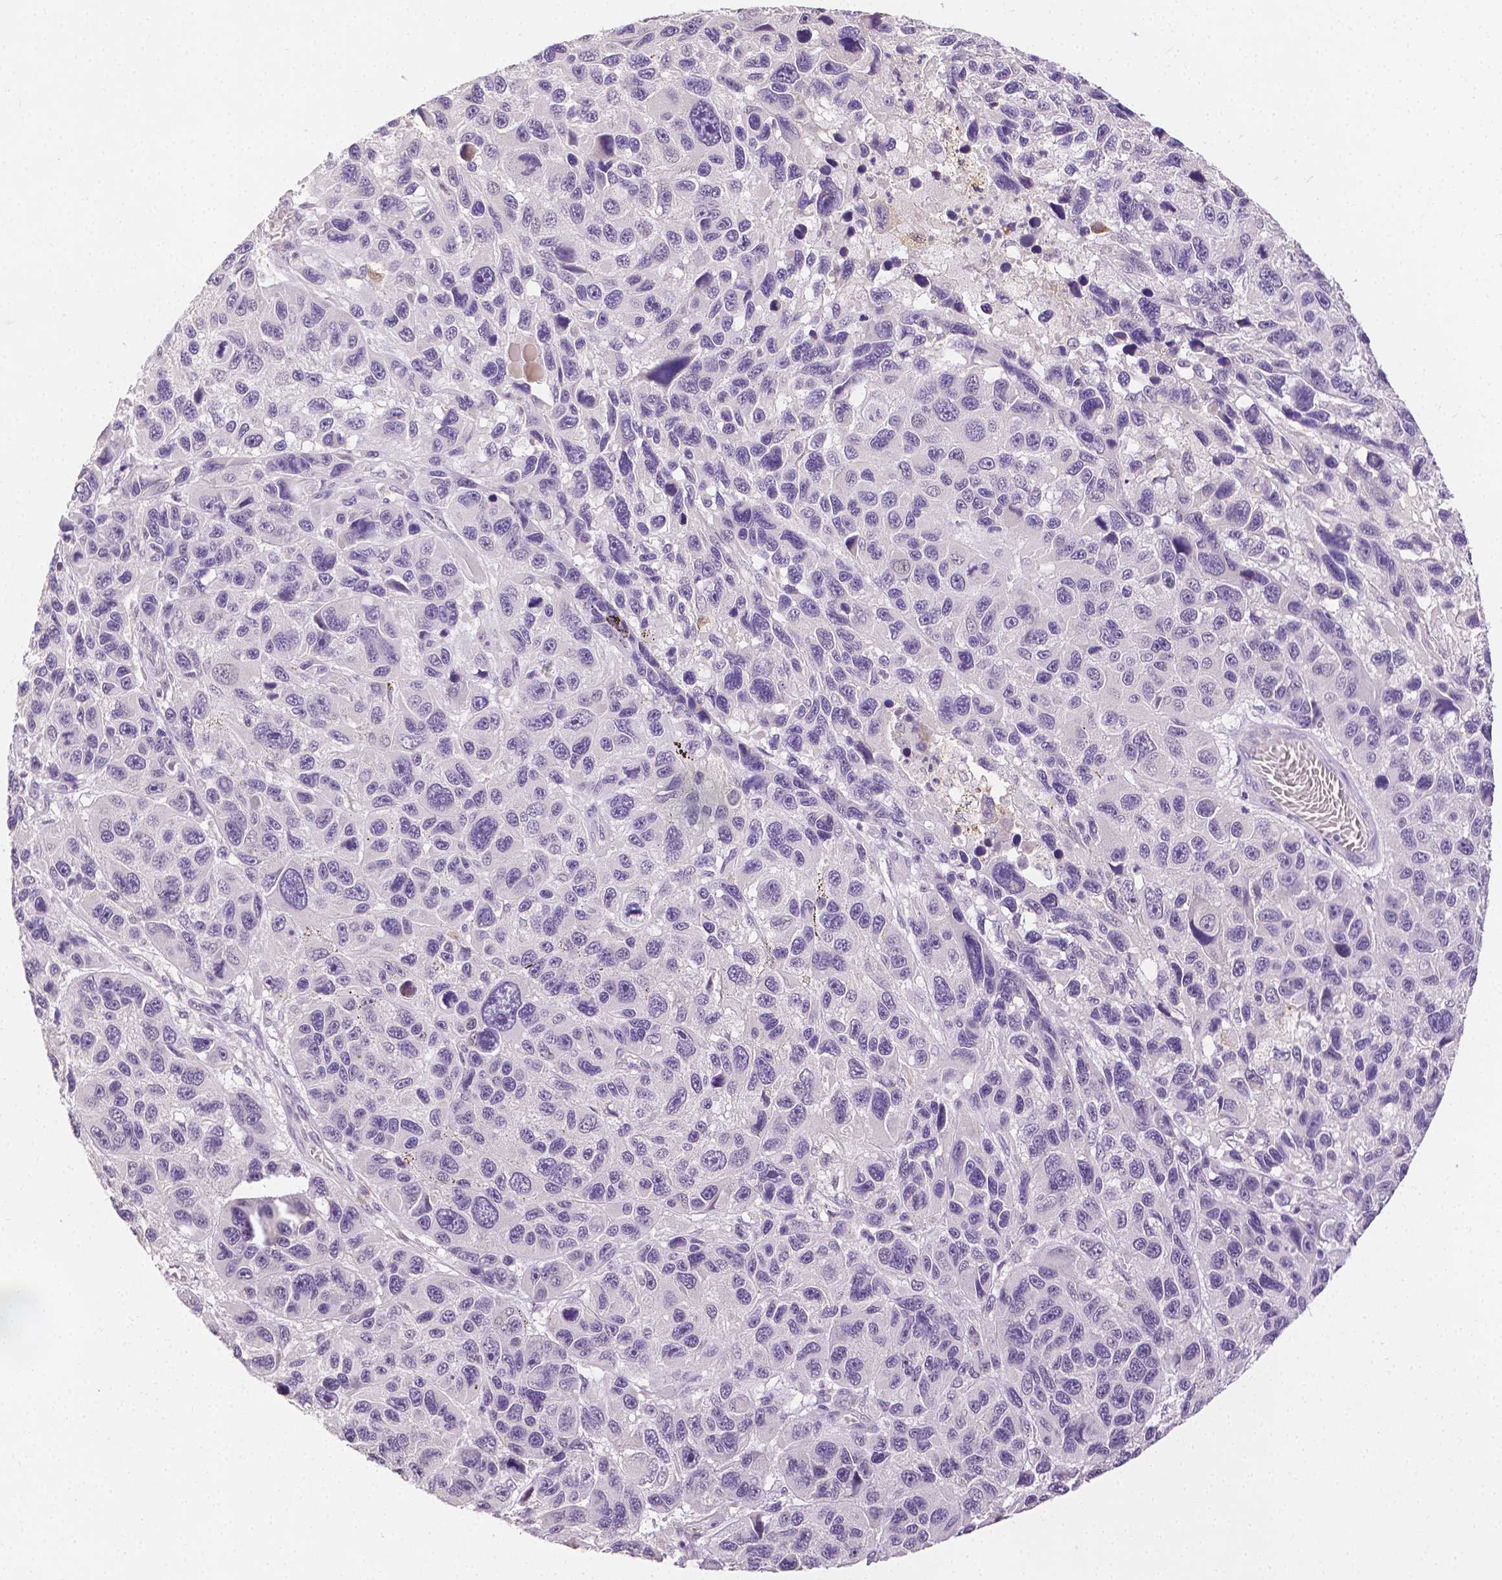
{"staining": {"intensity": "negative", "quantity": "none", "location": "none"}, "tissue": "melanoma", "cell_type": "Tumor cells", "image_type": "cancer", "snomed": [{"axis": "morphology", "description": "Malignant melanoma, NOS"}, {"axis": "topography", "description": "Skin"}], "caption": "DAB immunohistochemical staining of melanoma reveals no significant staining in tumor cells. Brightfield microscopy of immunohistochemistry stained with DAB (3,3'-diaminobenzidine) (brown) and hematoxylin (blue), captured at high magnification.", "gene": "TGM1", "patient": {"sex": "male", "age": 53}}